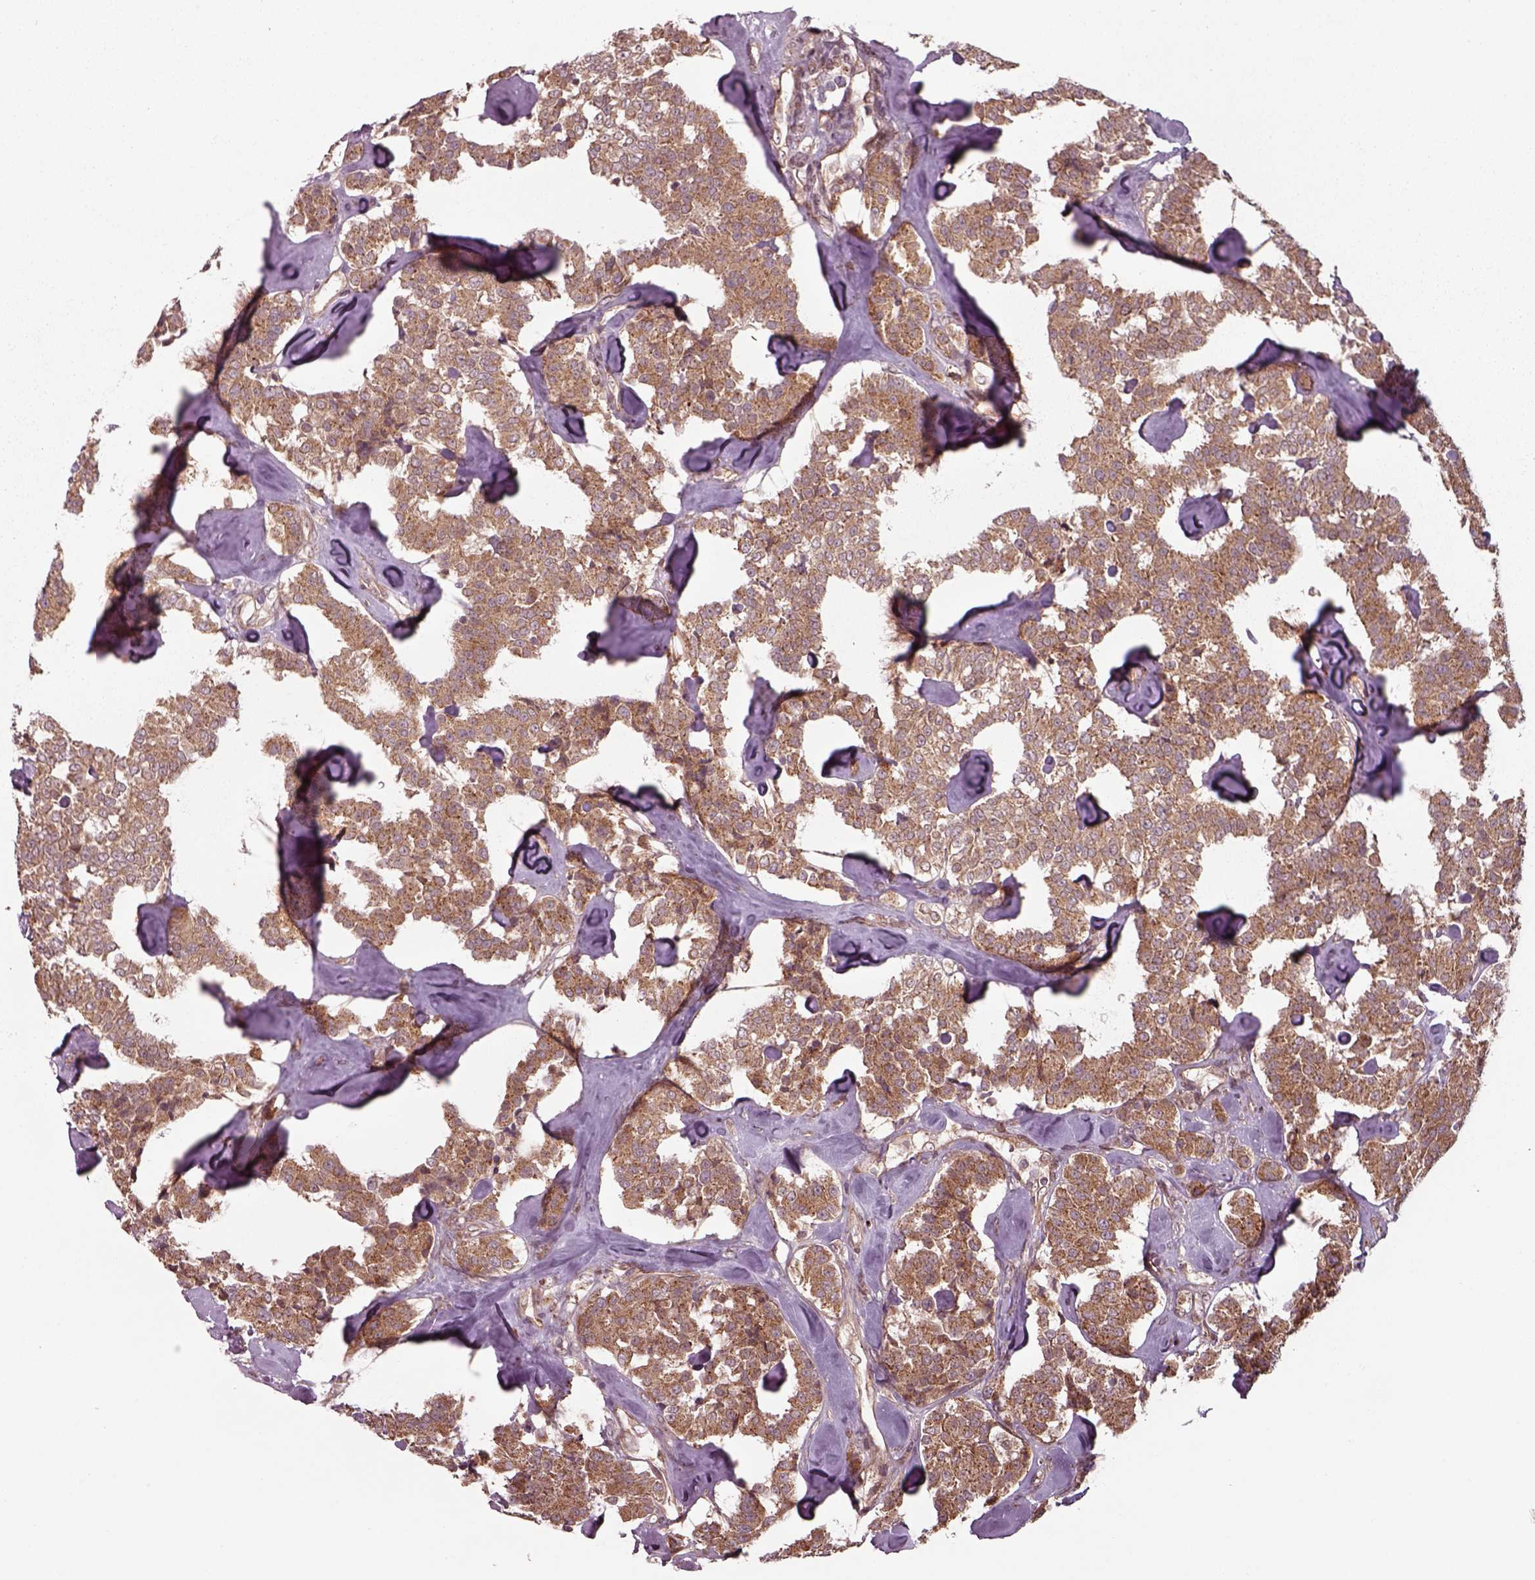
{"staining": {"intensity": "moderate", "quantity": ">75%", "location": "cytoplasmic/membranous"}, "tissue": "carcinoid", "cell_type": "Tumor cells", "image_type": "cancer", "snomed": [{"axis": "morphology", "description": "Carcinoid, malignant, NOS"}, {"axis": "topography", "description": "Pancreas"}], "caption": "A brown stain shows moderate cytoplasmic/membranous staining of a protein in human carcinoid tumor cells.", "gene": "CHMP3", "patient": {"sex": "male", "age": 41}}